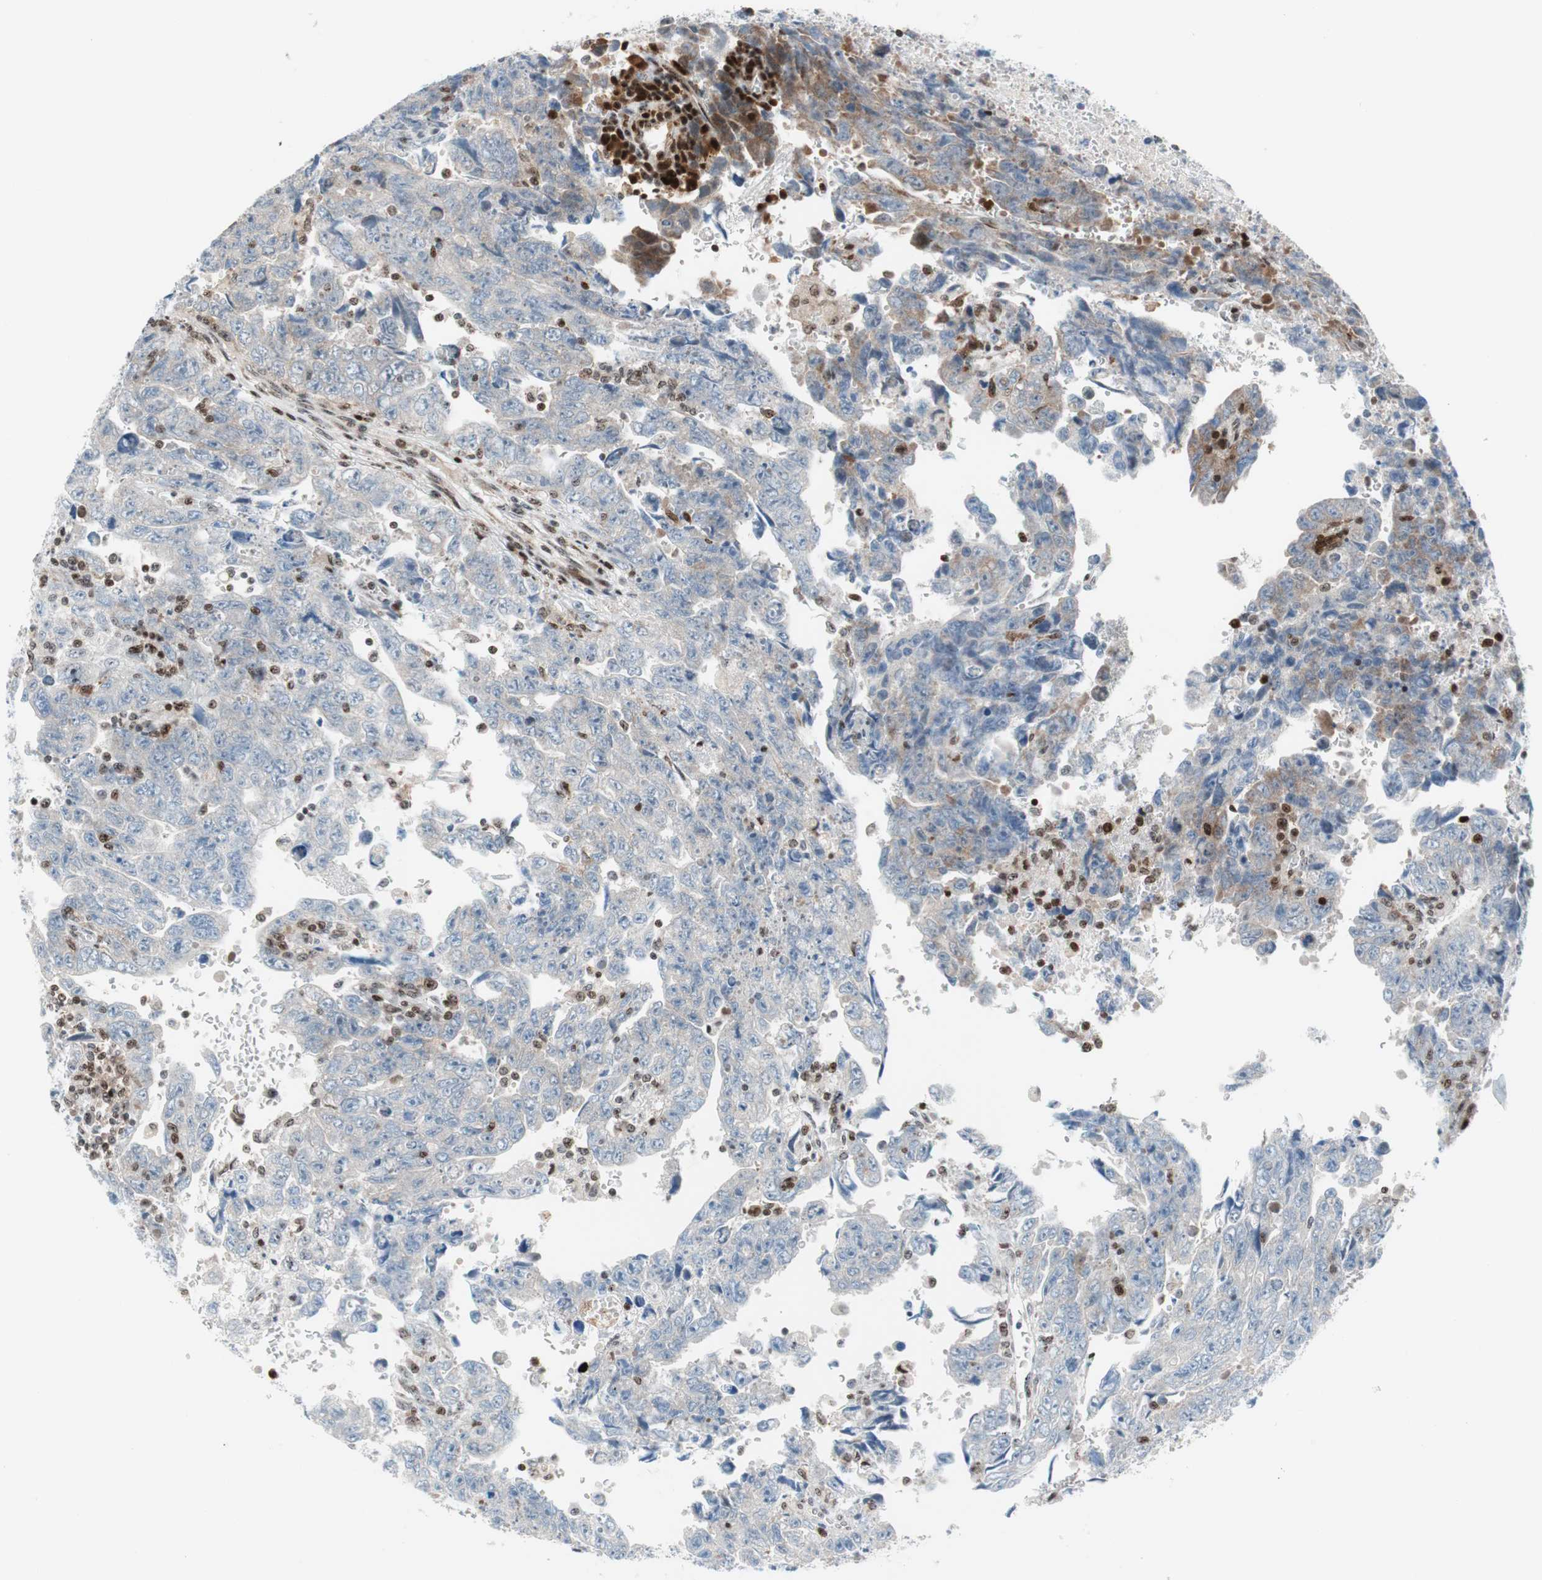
{"staining": {"intensity": "moderate", "quantity": "25%-75%", "location": "cytoplasmic/membranous"}, "tissue": "testis cancer", "cell_type": "Tumor cells", "image_type": "cancer", "snomed": [{"axis": "morphology", "description": "Carcinoma, Embryonal, NOS"}, {"axis": "topography", "description": "Testis"}], "caption": "Protein expression by IHC displays moderate cytoplasmic/membranous expression in about 25%-75% of tumor cells in embryonal carcinoma (testis). Immunohistochemistry (ihc) stains the protein in brown and the nuclei are stained blue.", "gene": "RGS10", "patient": {"sex": "male", "age": 28}}